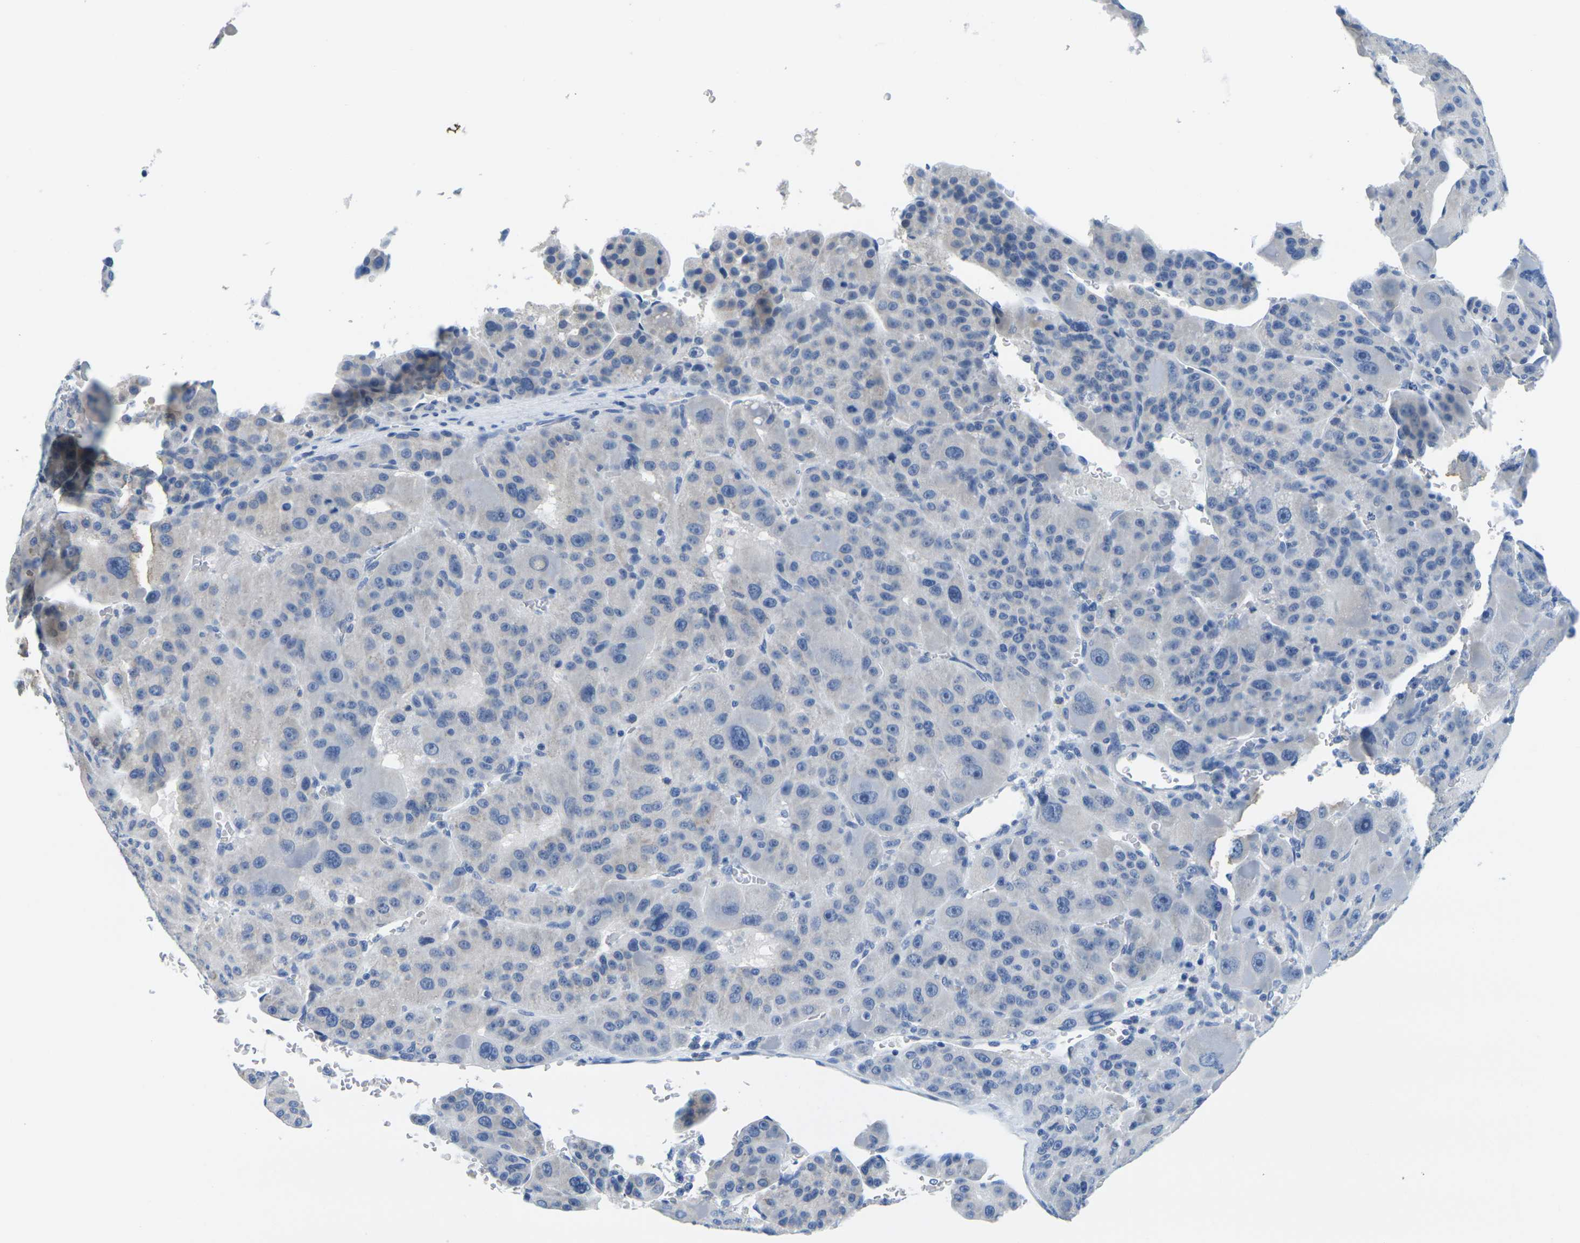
{"staining": {"intensity": "negative", "quantity": "none", "location": "none"}, "tissue": "liver cancer", "cell_type": "Tumor cells", "image_type": "cancer", "snomed": [{"axis": "morphology", "description": "Carcinoma, Hepatocellular, NOS"}, {"axis": "topography", "description": "Liver"}], "caption": "Photomicrograph shows no significant protein positivity in tumor cells of liver cancer.", "gene": "FAM3D", "patient": {"sex": "male", "age": 76}}